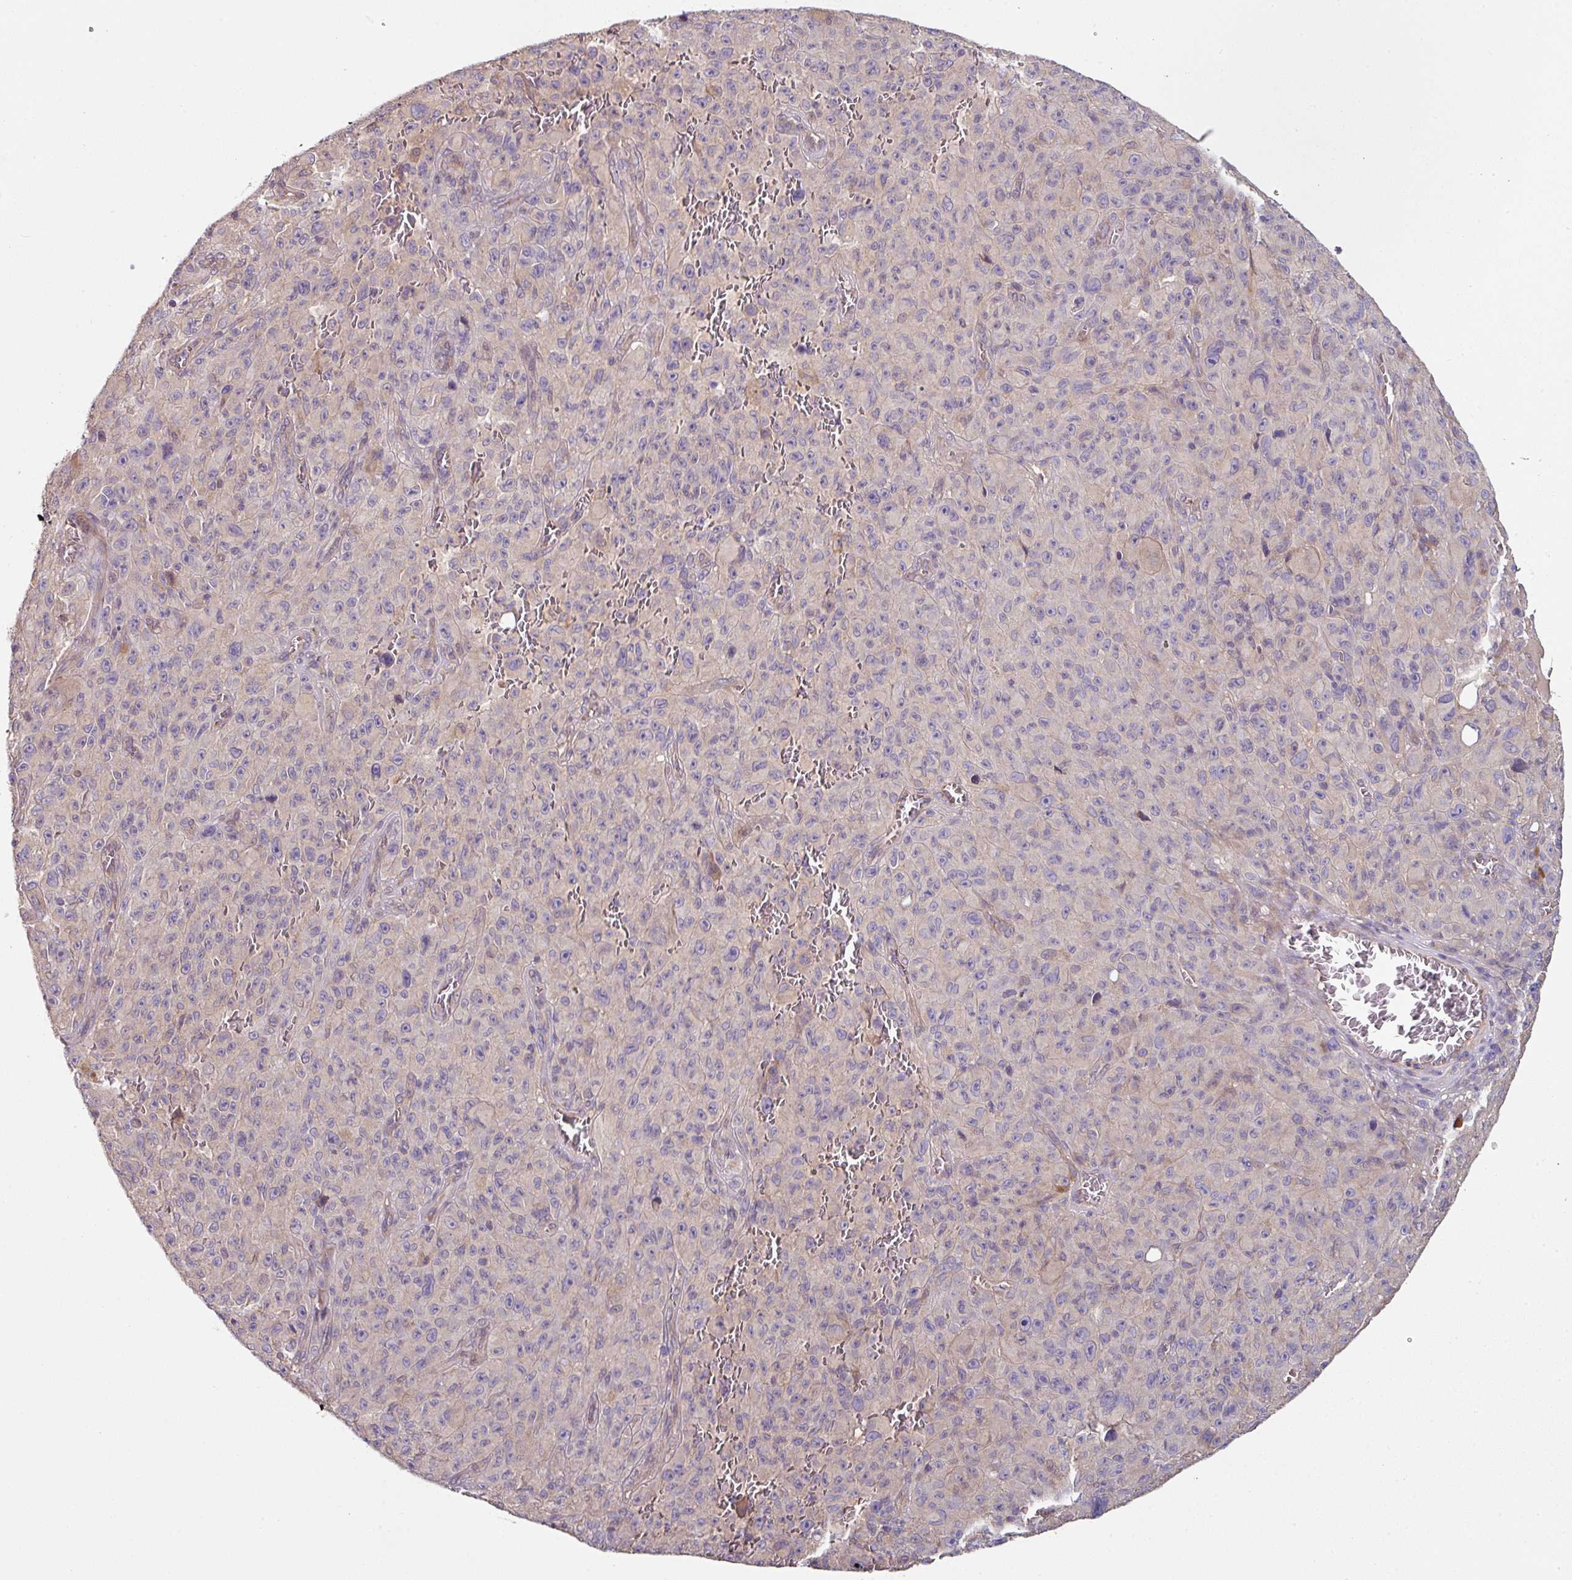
{"staining": {"intensity": "negative", "quantity": "none", "location": "none"}, "tissue": "melanoma", "cell_type": "Tumor cells", "image_type": "cancer", "snomed": [{"axis": "morphology", "description": "Malignant melanoma, NOS"}, {"axis": "topography", "description": "Skin"}], "caption": "This histopathology image is of malignant melanoma stained with IHC to label a protein in brown with the nuclei are counter-stained blue. There is no expression in tumor cells.", "gene": "C4orf48", "patient": {"sex": "female", "age": 82}}